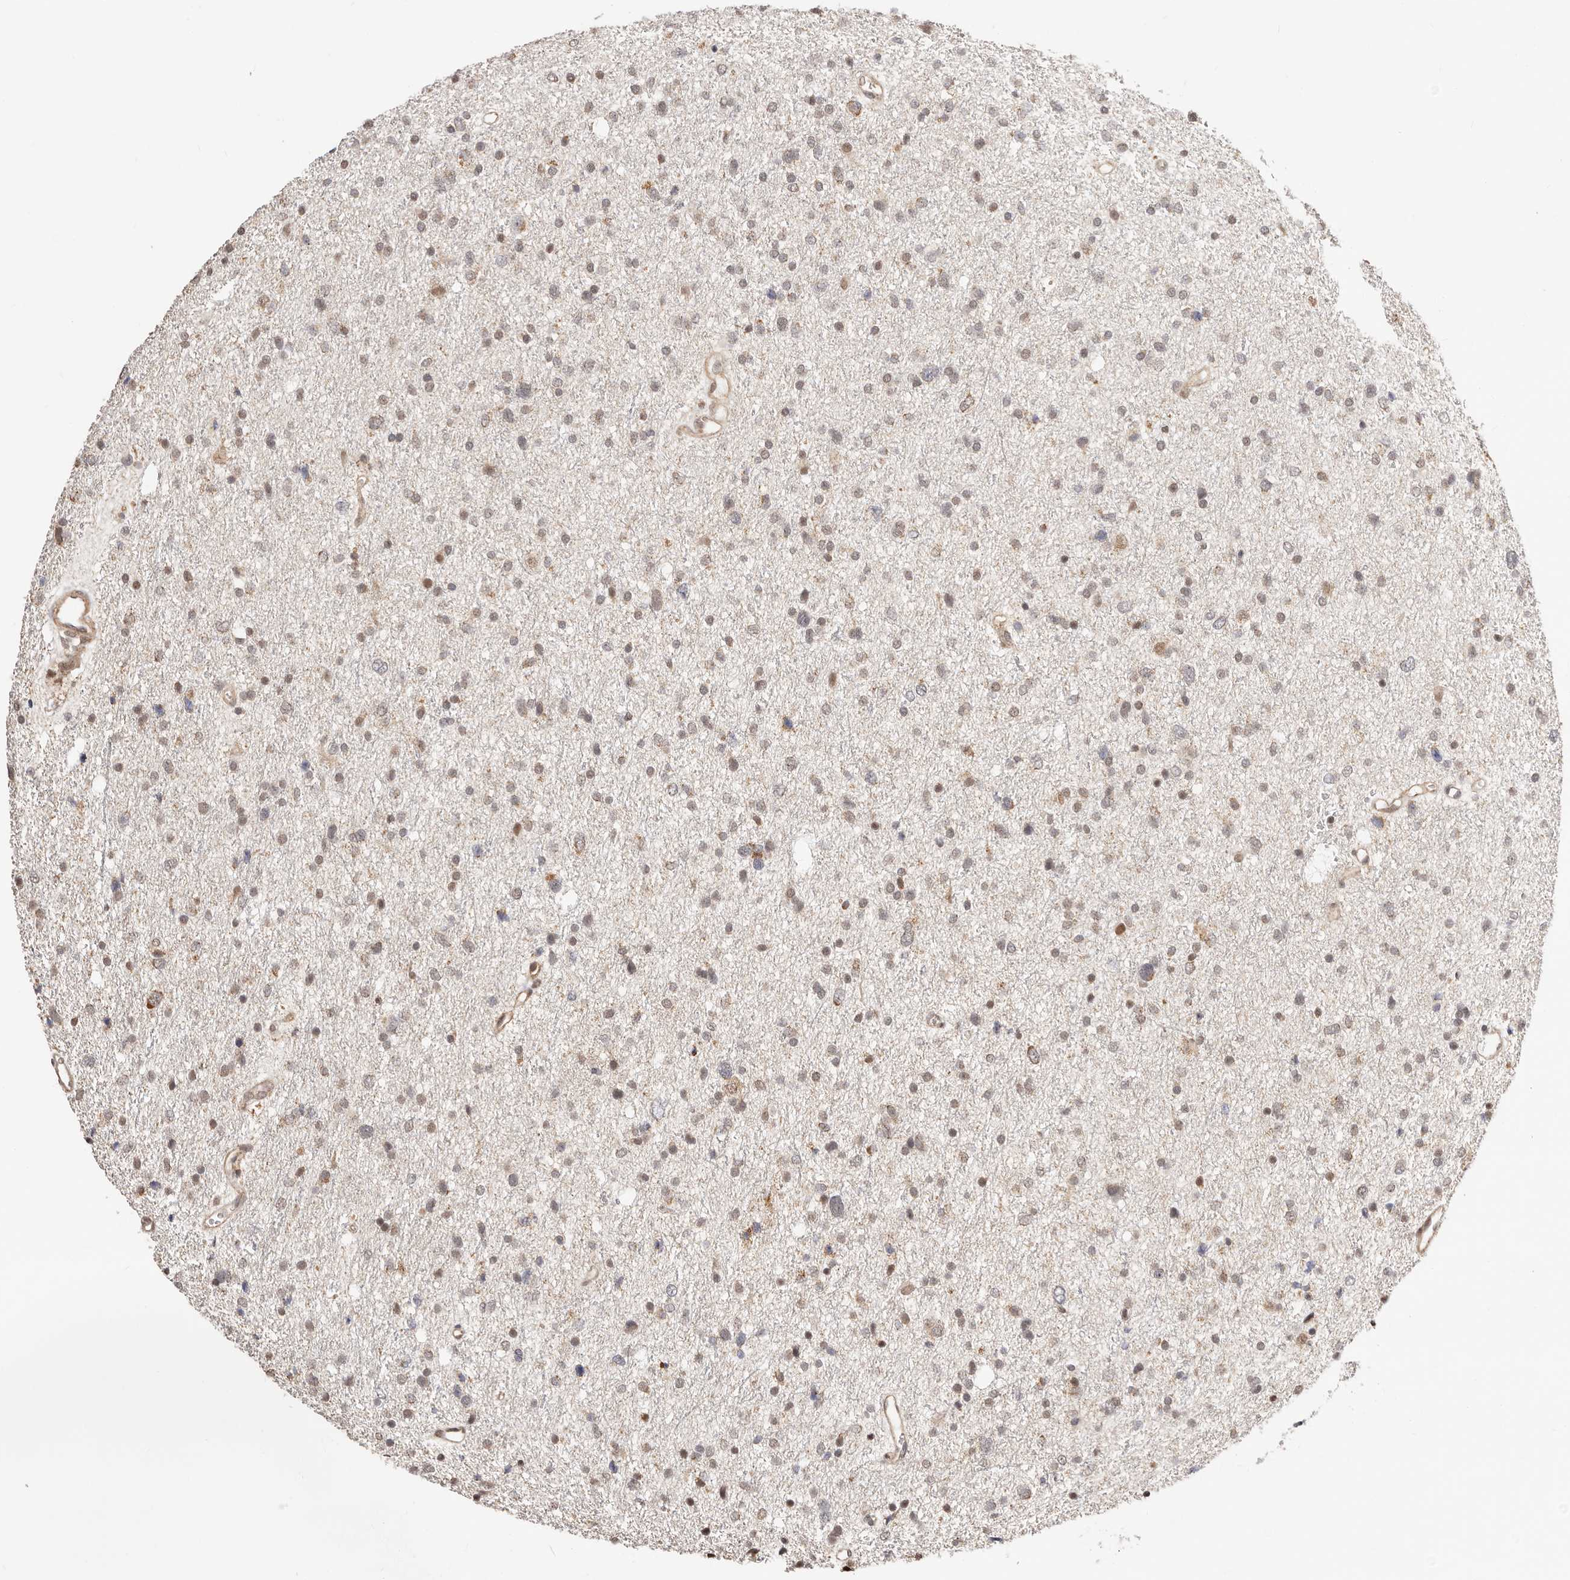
{"staining": {"intensity": "weak", "quantity": "25%-75%", "location": "nuclear"}, "tissue": "glioma", "cell_type": "Tumor cells", "image_type": "cancer", "snomed": [{"axis": "morphology", "description": "Glioma, malignant, Low grade"}, {"axis": "topography", "description": "Brain"}], "caption": "This micrograph exhibits IHC staining of malignant glioma (low-grade), with low weak nuclear expression in about 25%-75% of tumor cells.", "gene": "CTNNBL1", "patient": {"sex": "female", "age": 37}}